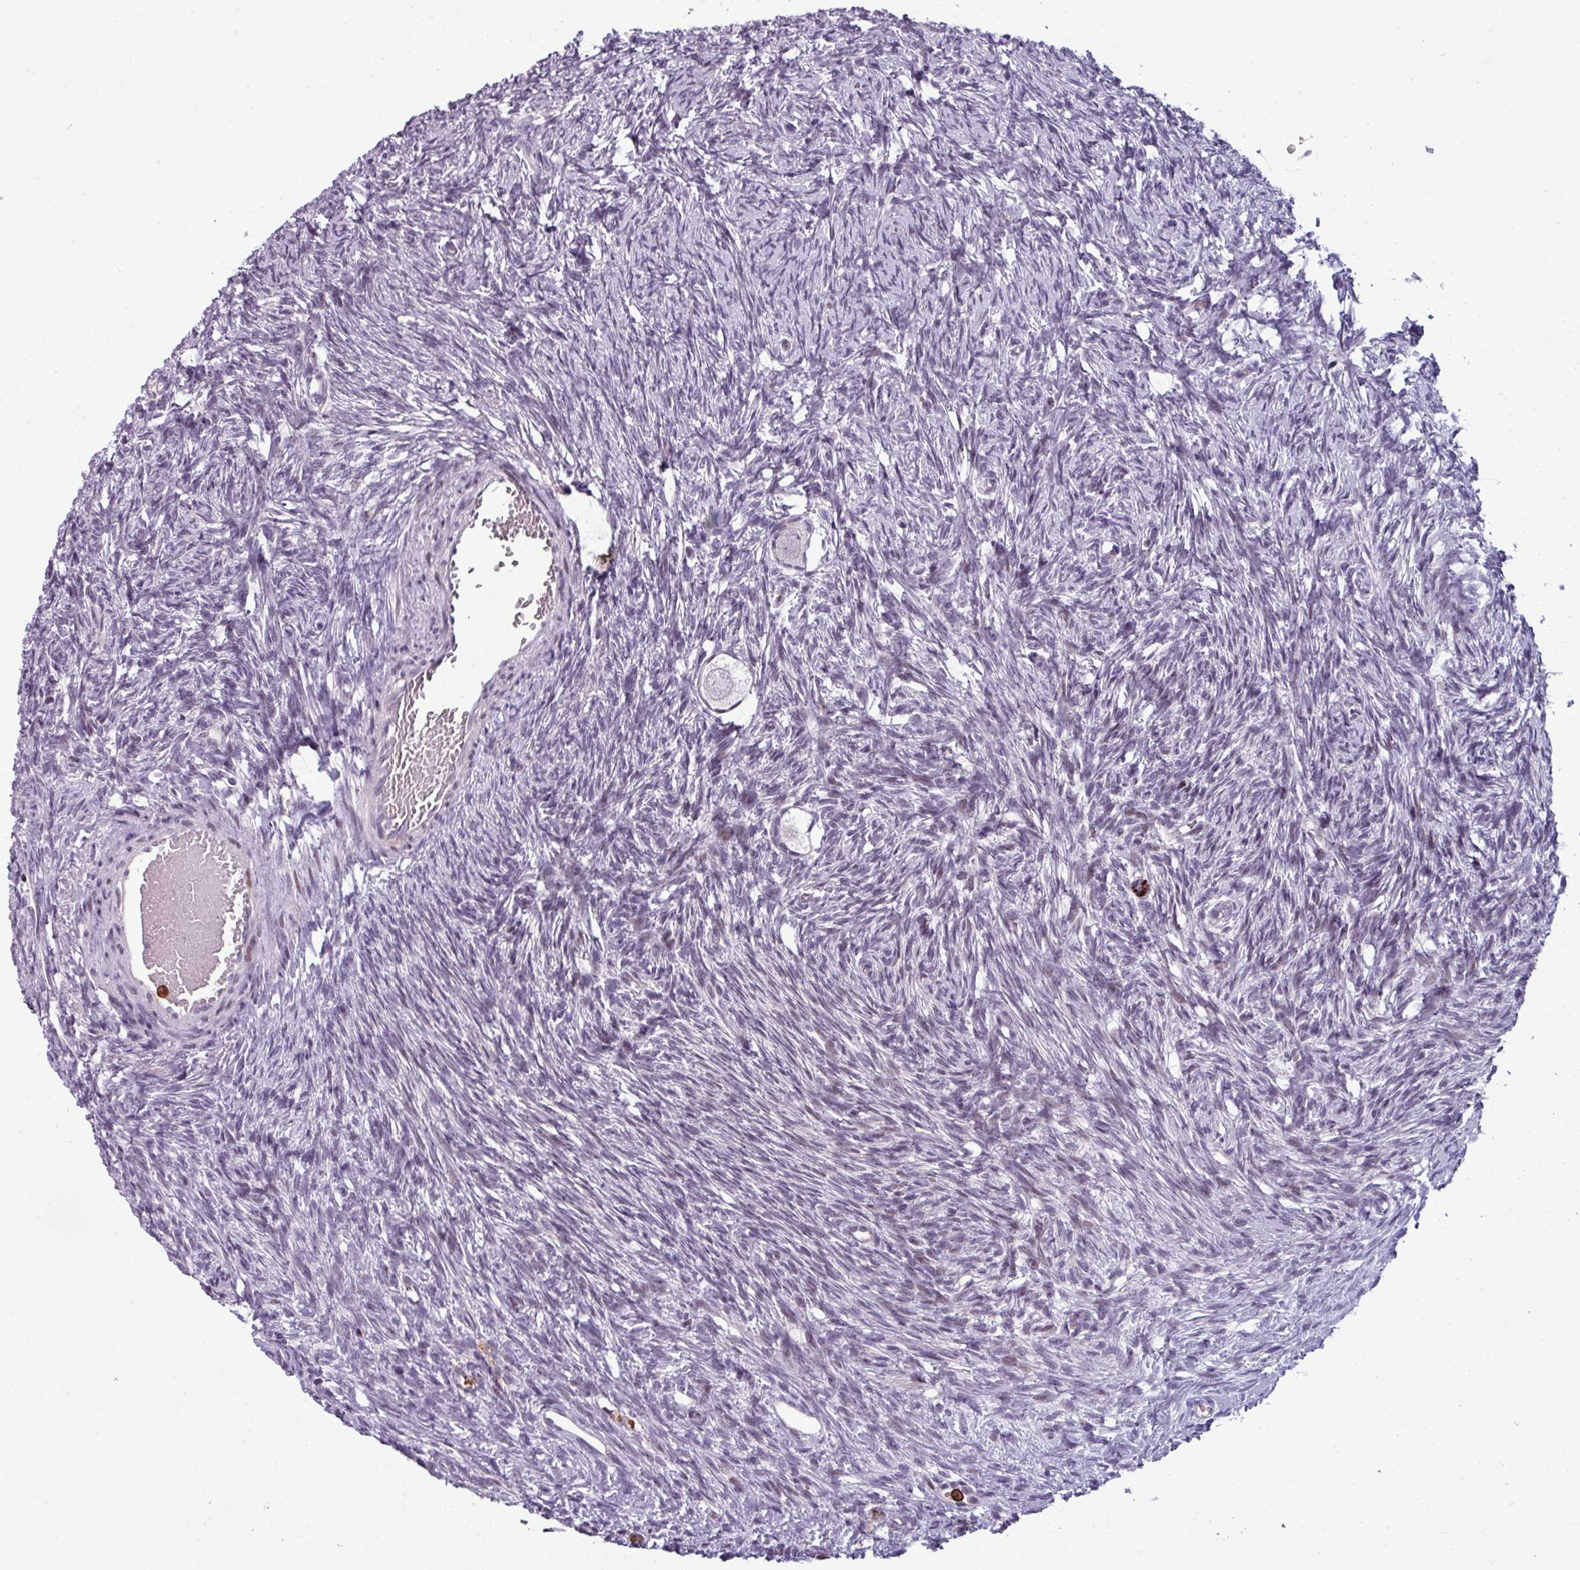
{"staining": {"intensity": "negative", "quantity": "none", "location": "none"}, "tissue": "ovary", "cell_type": "Follicle cells", "image_type": "normal", "snomed": [{"axis": "morphology", "description": "Normal tissue, NOS"}, {"axis": "topography", "description": "Ovary"}], "caption": "Immunohistochemical staining of normal human ovary demonstrates no significant expression in follicle cells.", "gene": "TMEFF1", "patient": {"sex": "female", "age": 33}}